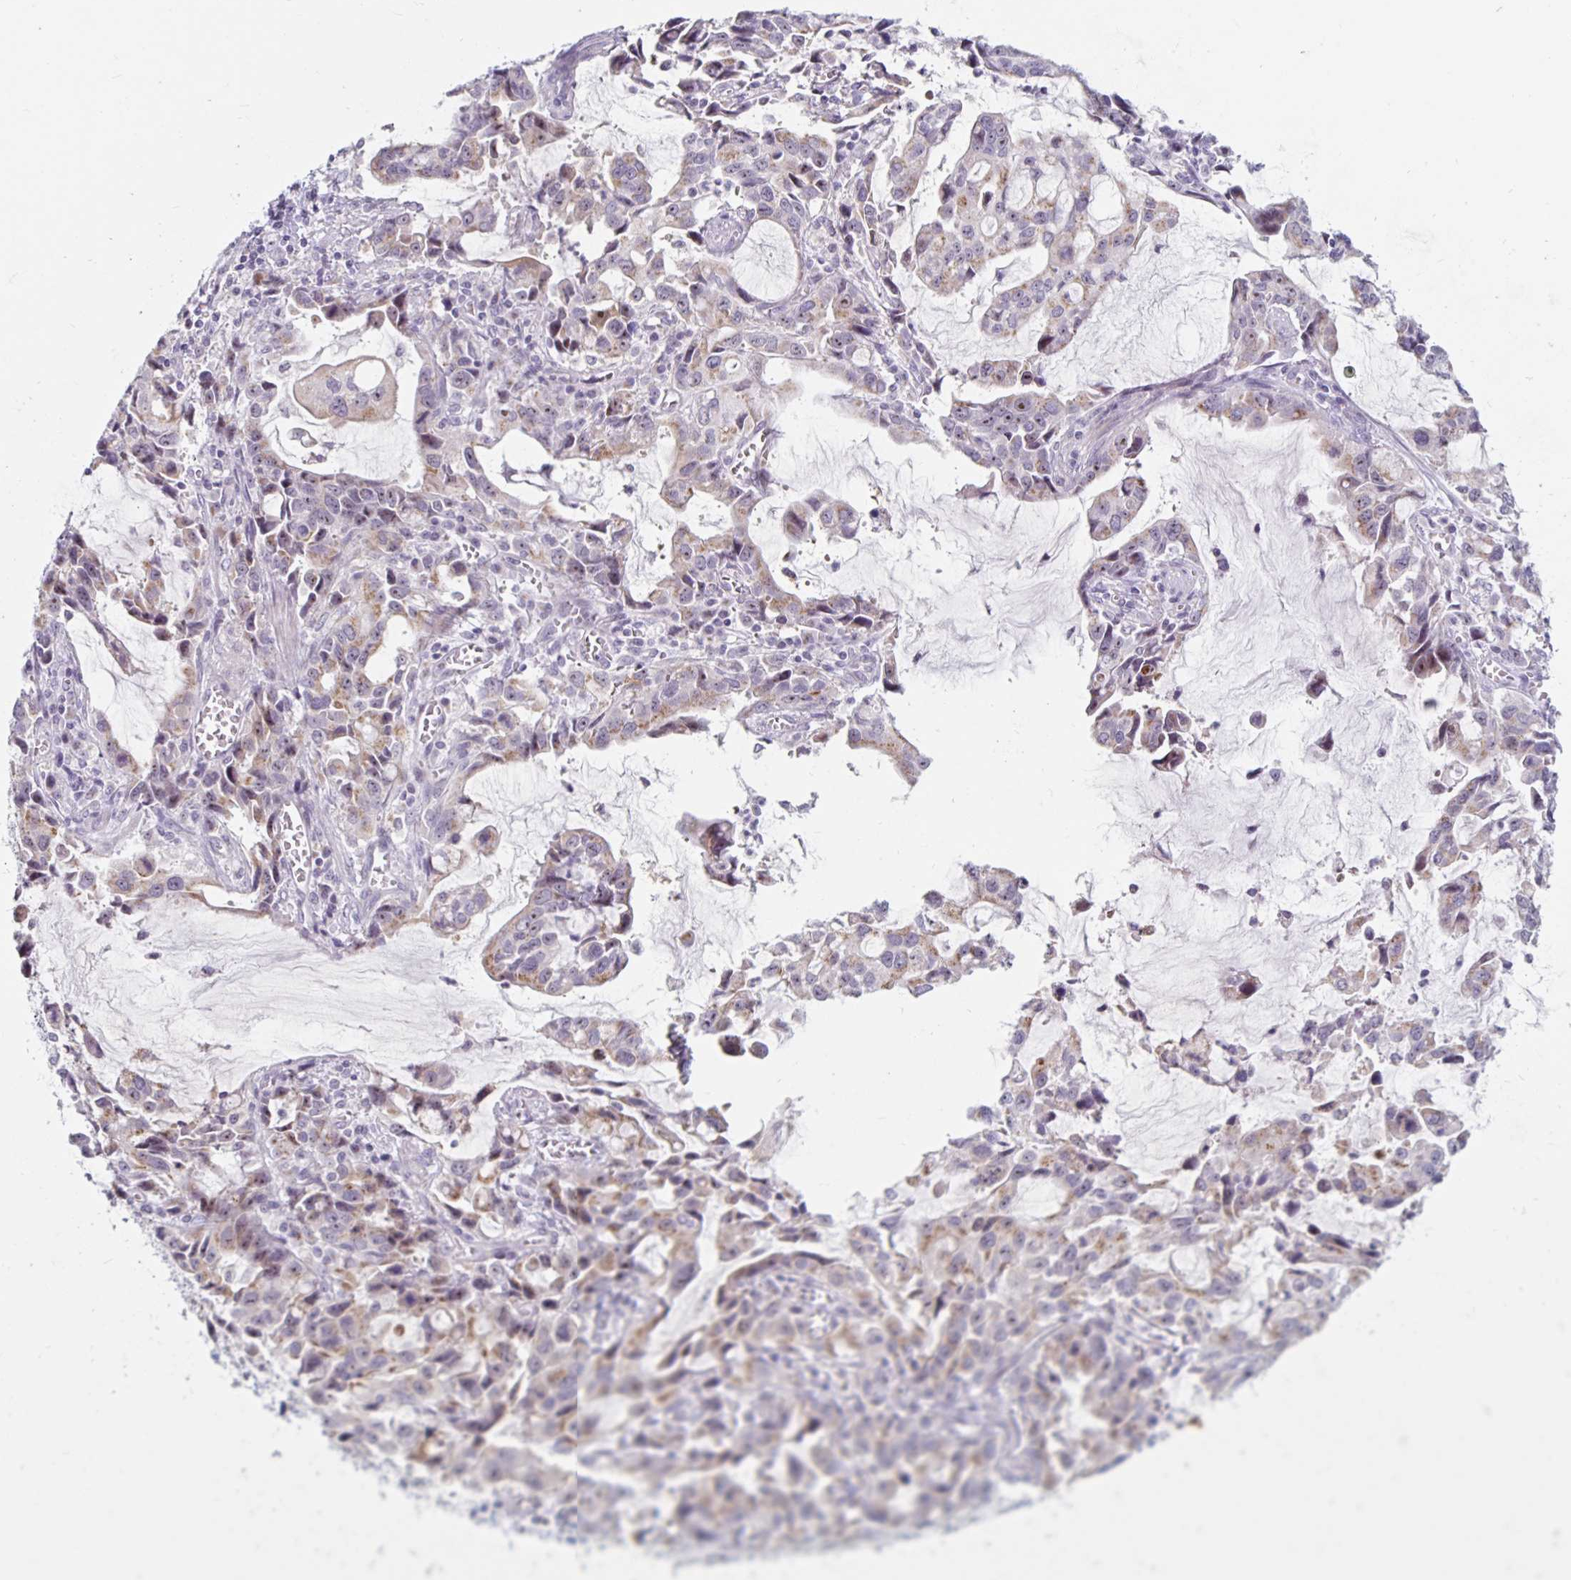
{"staining": {"intensity": "weak", "quantity": ">75%", "location": "cytoplasmic/membranous,nuclear"}, "tissue": "stomach cancer", "cell_type": "Tumor cells", "image_type": "cancer", "snomed": [{"axis": "morphology", "description": "Adenocarcinoma, NOS"}, {"axis": "topography", "description": "Stomach, upper"}], "caption": "Immunohistochemistry of human stomach adenocarcinoma reveals low levels of weak cytoplasmic/membranous and nuclear staining in about >75% of tumor cells.", "gene": "NUP85", "patient": {"sex": "male", "age": 85}}